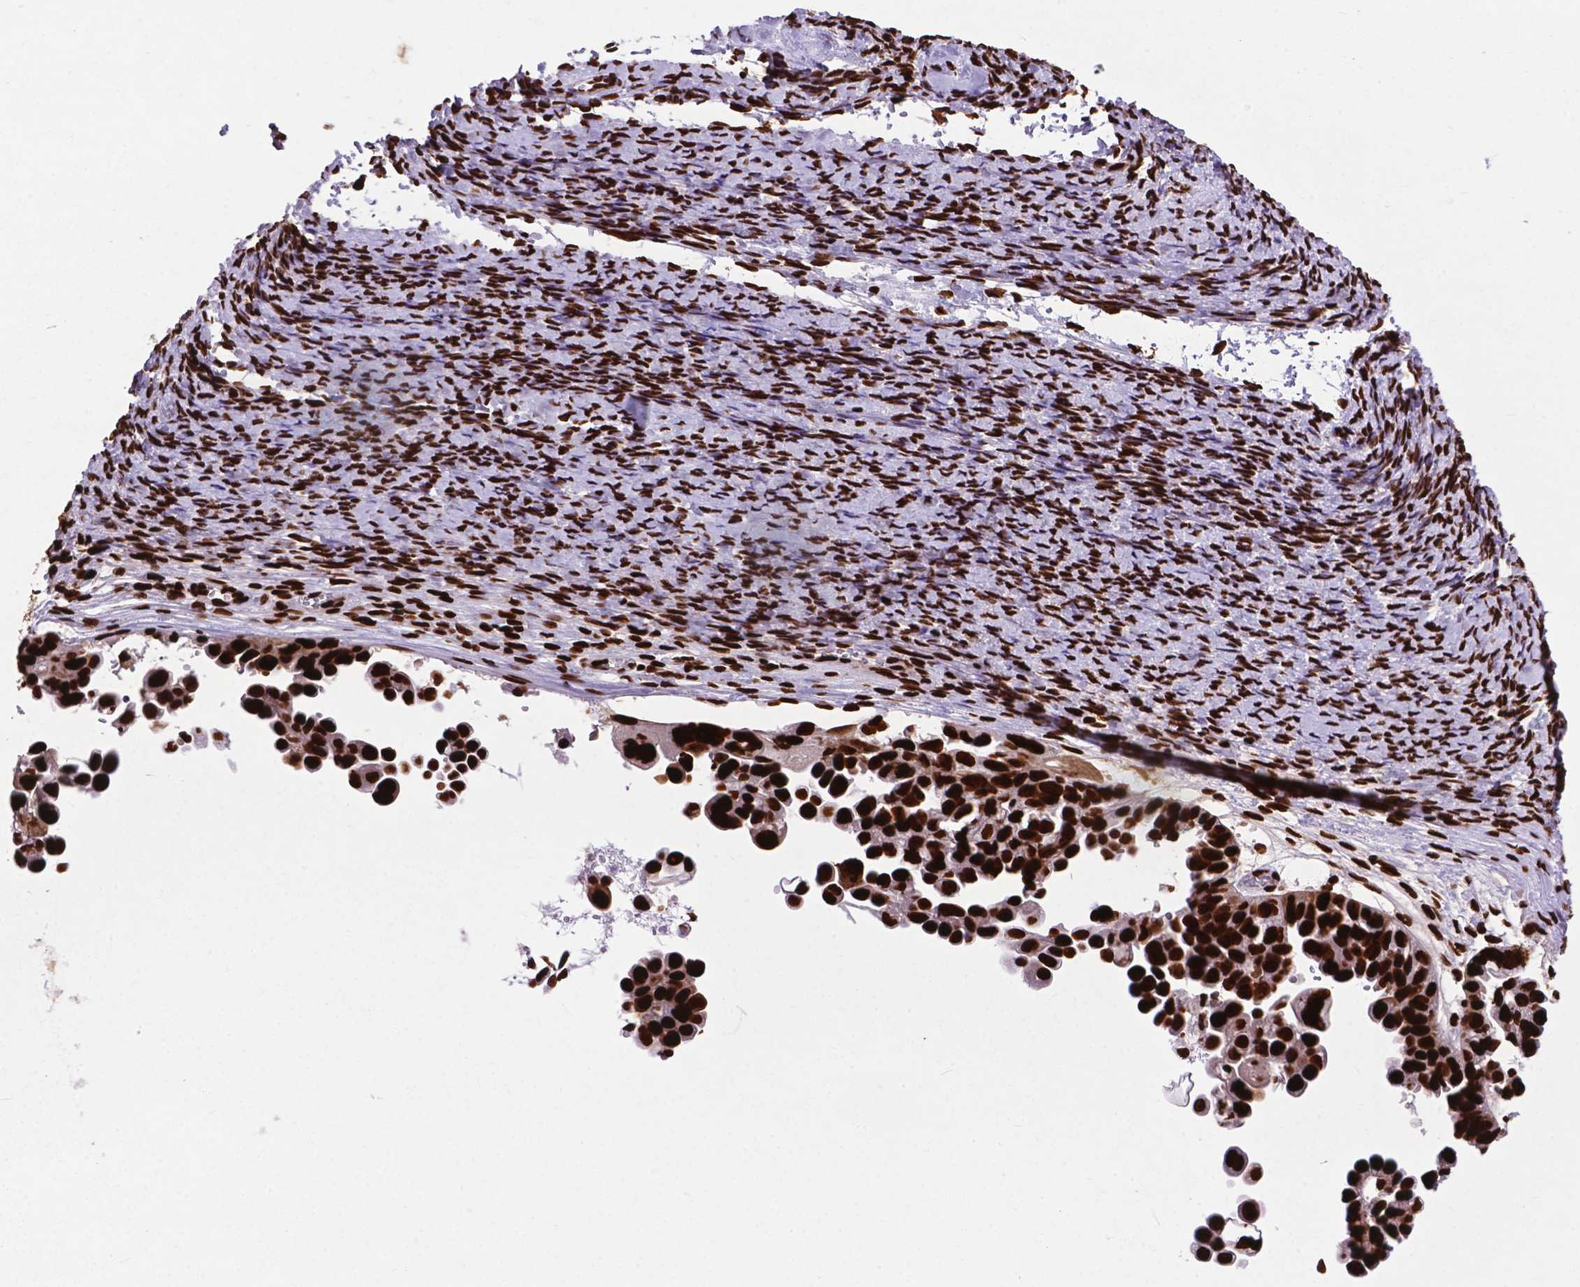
{"staining": {"intensity": "strong", "quantity": ">75%", "location": "nuclear"}, "tissue": "ovarian cancer", "cell_type": "Tumor cells", "image_type": "cancer", "snomed": [{"axis": "morphology", "description": "Cystadenocarcinoma, serous, NOS"}, {"axis": "topography", "description": "Ovary"}], "caption": "A brown stain labels strong nuclear positivity of a protein in human ovarian cancer tumor cells. (DAB IHC, brown staining for protein, blue staining for nuclei).", "gene": "SMIM5", "patient": {"sex": "female", "age": 53}}